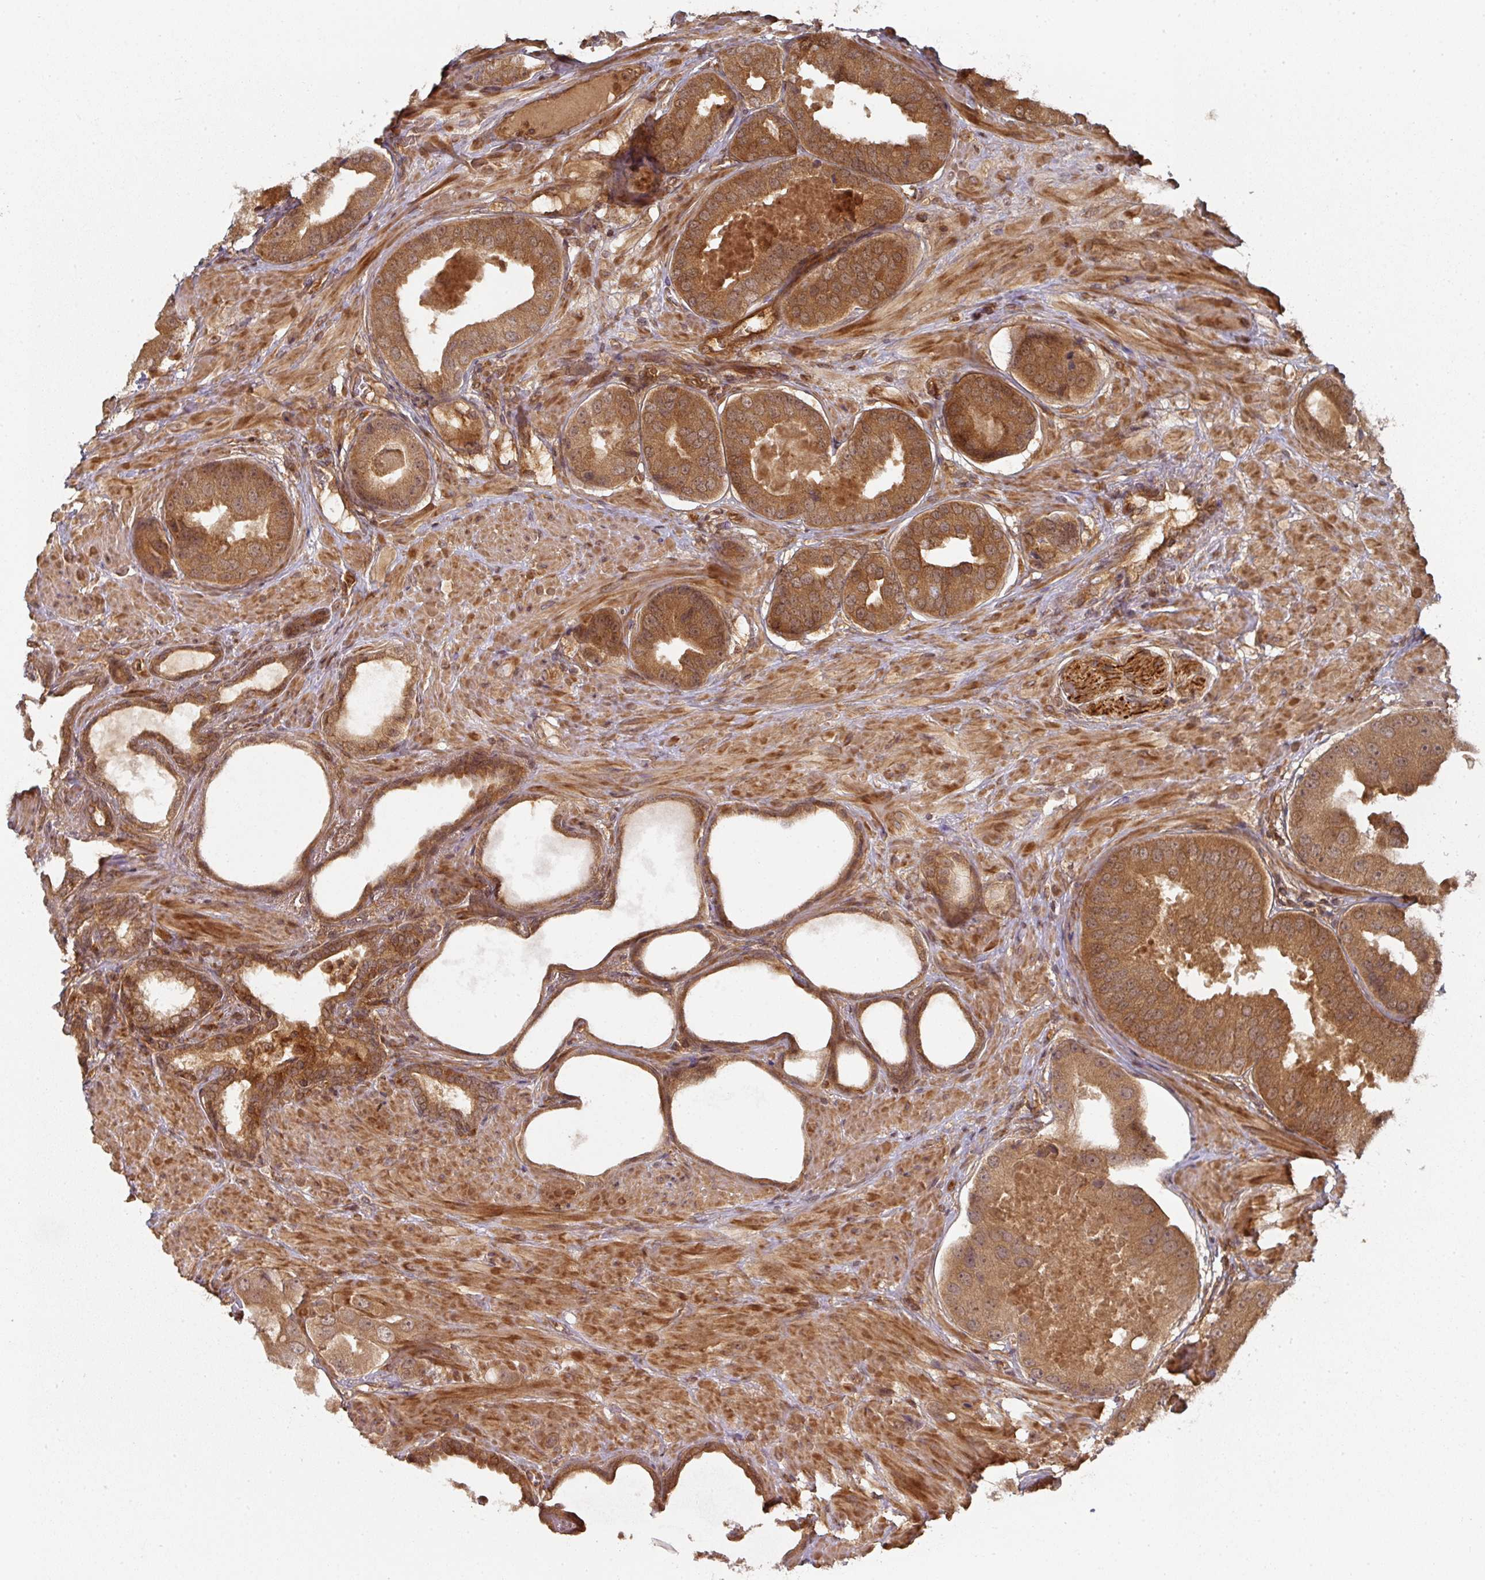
{"staining": {"intensity": "strong", "quantity": ">75%", "location": "cytoplasmic/membranous"}, "tissue": "prostate cancer", "cell_type": "Tumor cells", "image_type": "cancer", "snomed": [{"axis": "morphology", "description": "Adenocarcinoma, High grade"}, {"axis": "topography", "description": "Prostate"}], "caption": "Tumor cells exhibit high levels of strong cytoplasmic/membranous expression in about >75% of cells in human prostate cancer. (IHC, brightfield microscopy, high magnification).", "gene": "EIF4EBP2", "patient": {"sex": "male", "age": 63}}